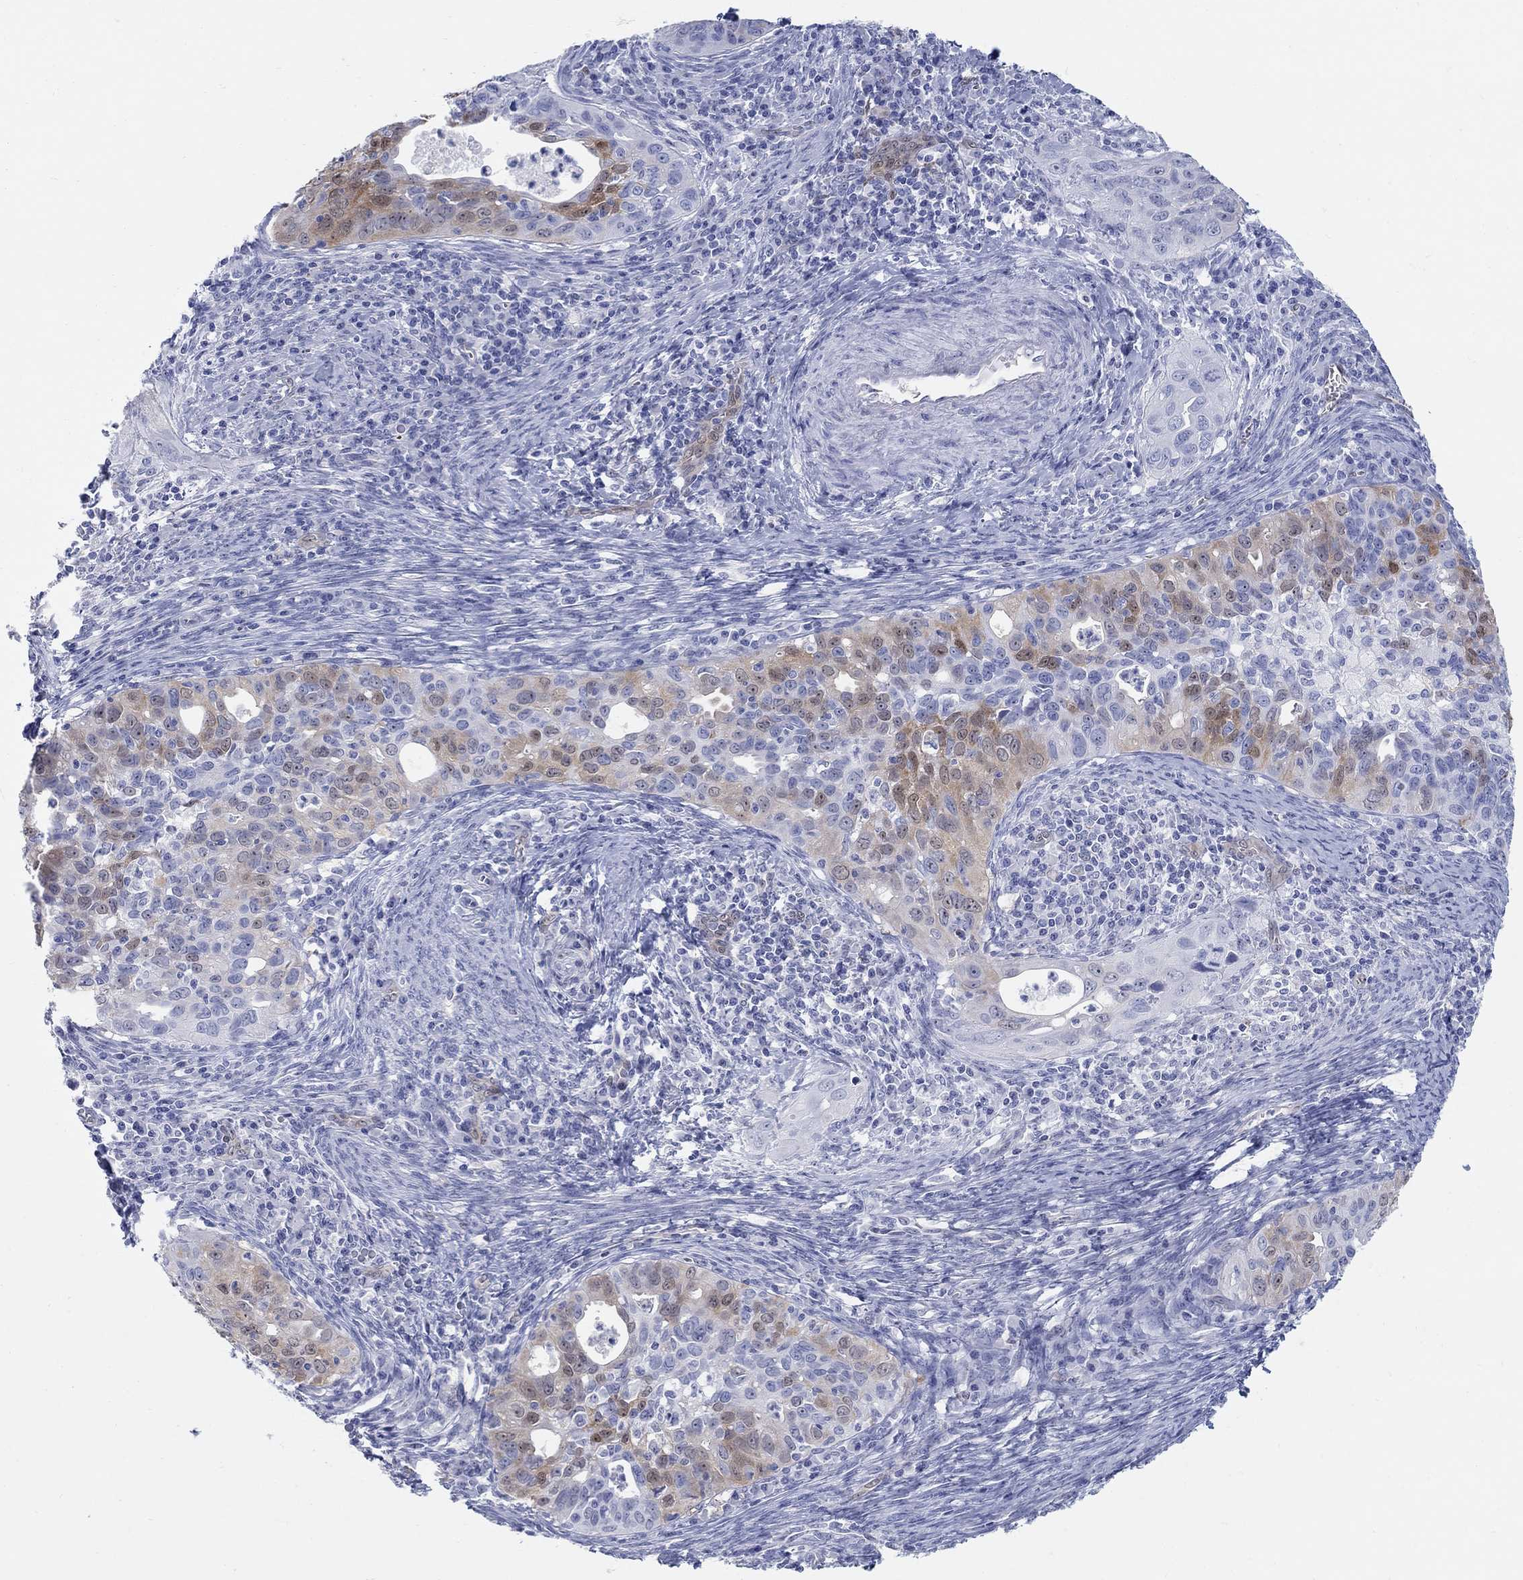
{"staining": {"intensity": "weak", "quantity": "25%-75%", "location": "cytoplasmic/membranous"}, "tissue": "cervical cancer", "cell_type": "Tumor cells", "image_type": "cancer", "snomed": [{"axis": "morphology", "description": "Squamous cell carcinoma, NOS"}, {"axis": "topography", "description": "Cervix"}], "caption": "Immunohistochemical staining of human cervical cancer (squamous cell carcinoma) displays low levels of weak cytoplasmic/membranous expression in approximately 25%-75% of tumor cells. The staining was performed using DAB, with brown indicating positive protein expression. Nuclei are stained blue with hematoxylin.", "gene": "AKR1C2", "patient": {"sex": "female", "age": 26}}